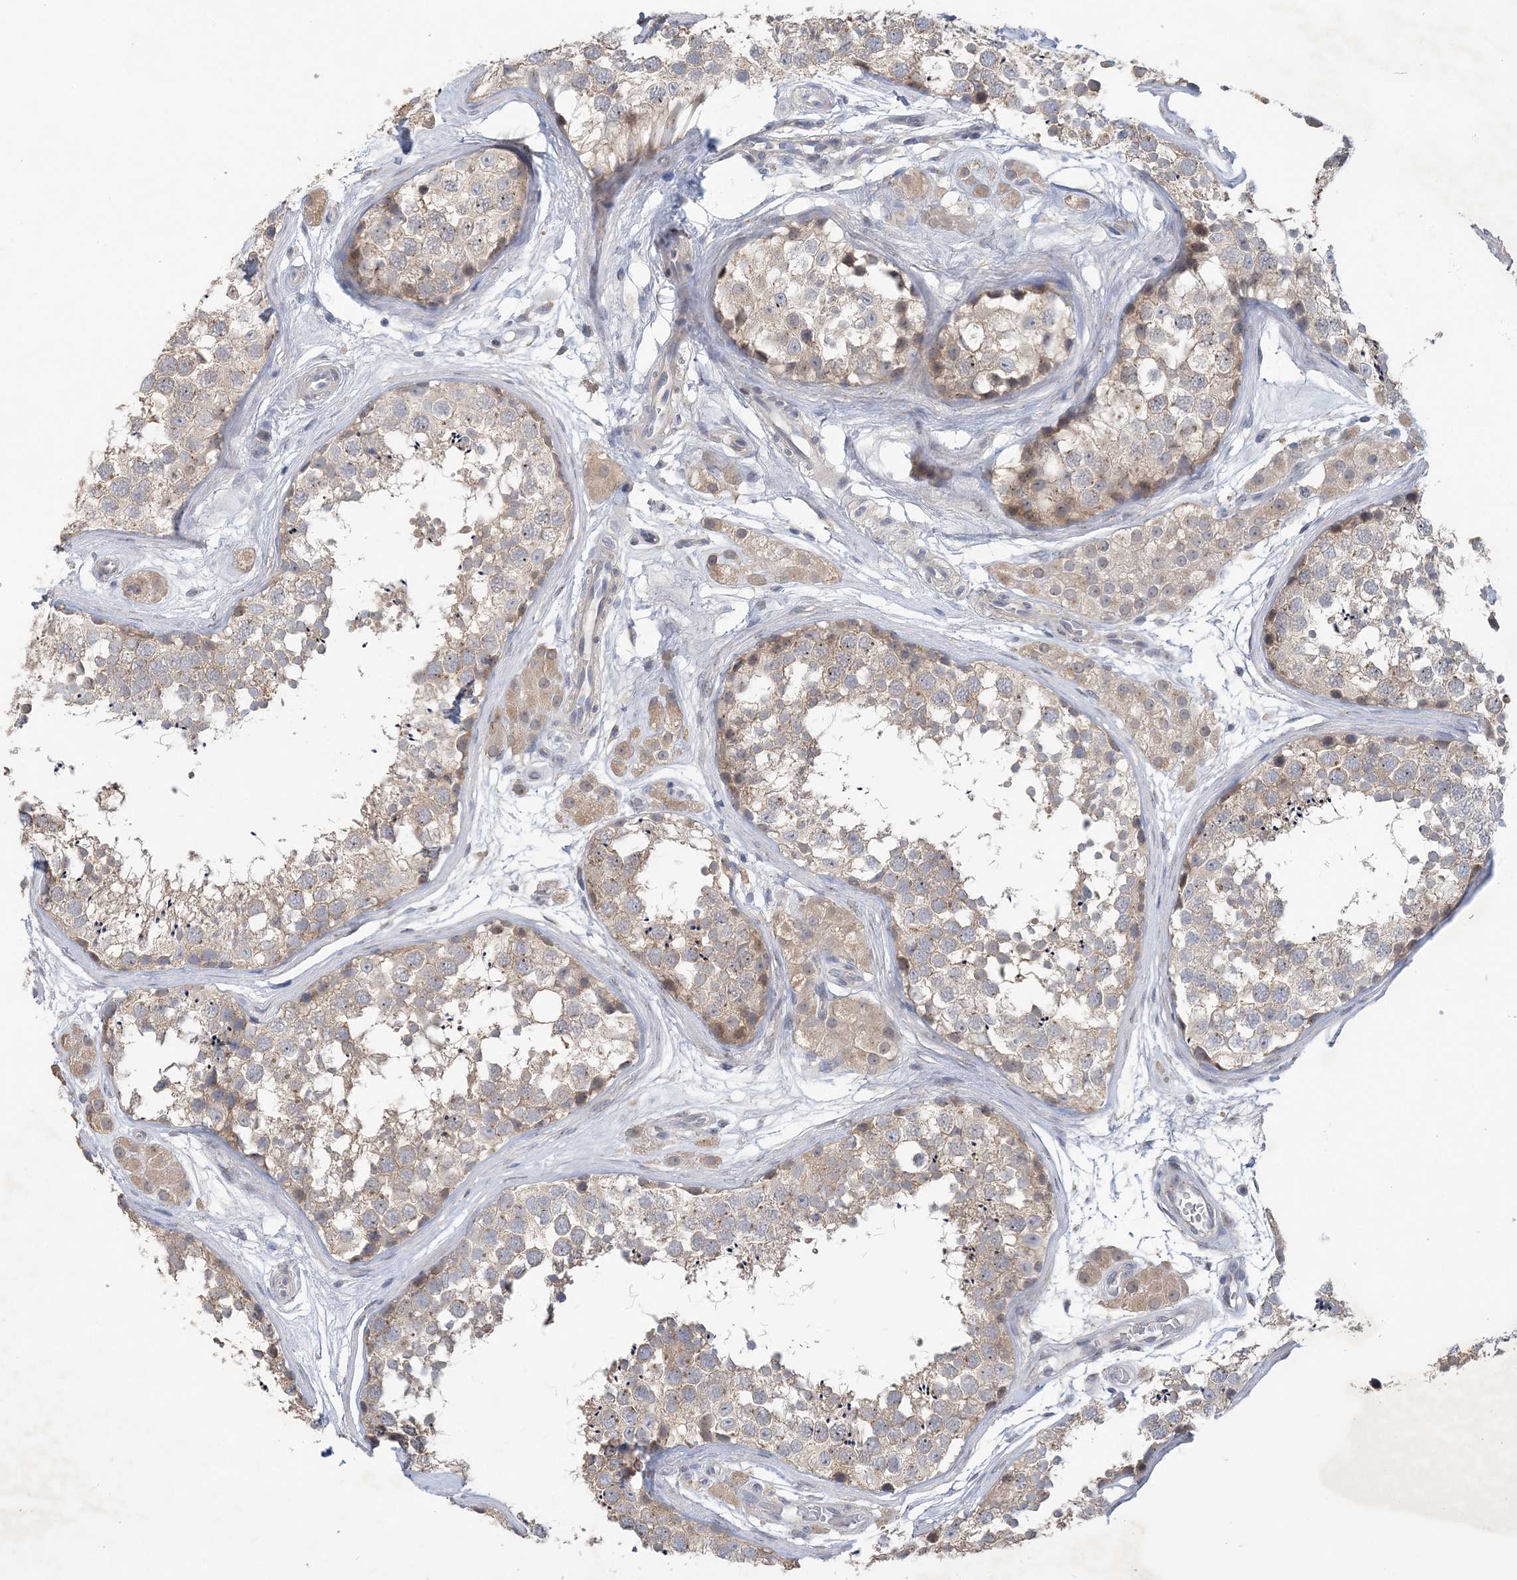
{"staining": {"intensity": "weak", "quantity": "<25%", "location": "cytoplasmic/membranous"}, "tissue": "testis", "cell_type": "Cells in seminiferous ducts", "image_type": "normal", "snomed": [{"axis": "morphology", "description": "Normal tissue, NOS"}, {"axis": "topography", "description": "Testis"}], "caption": "Protein analysis of unremarkable testis displays no significant expression in cells in seminiferous ducts.", "gene": "ANKRD35", "patient": {"sex": "male", "age": 56}}